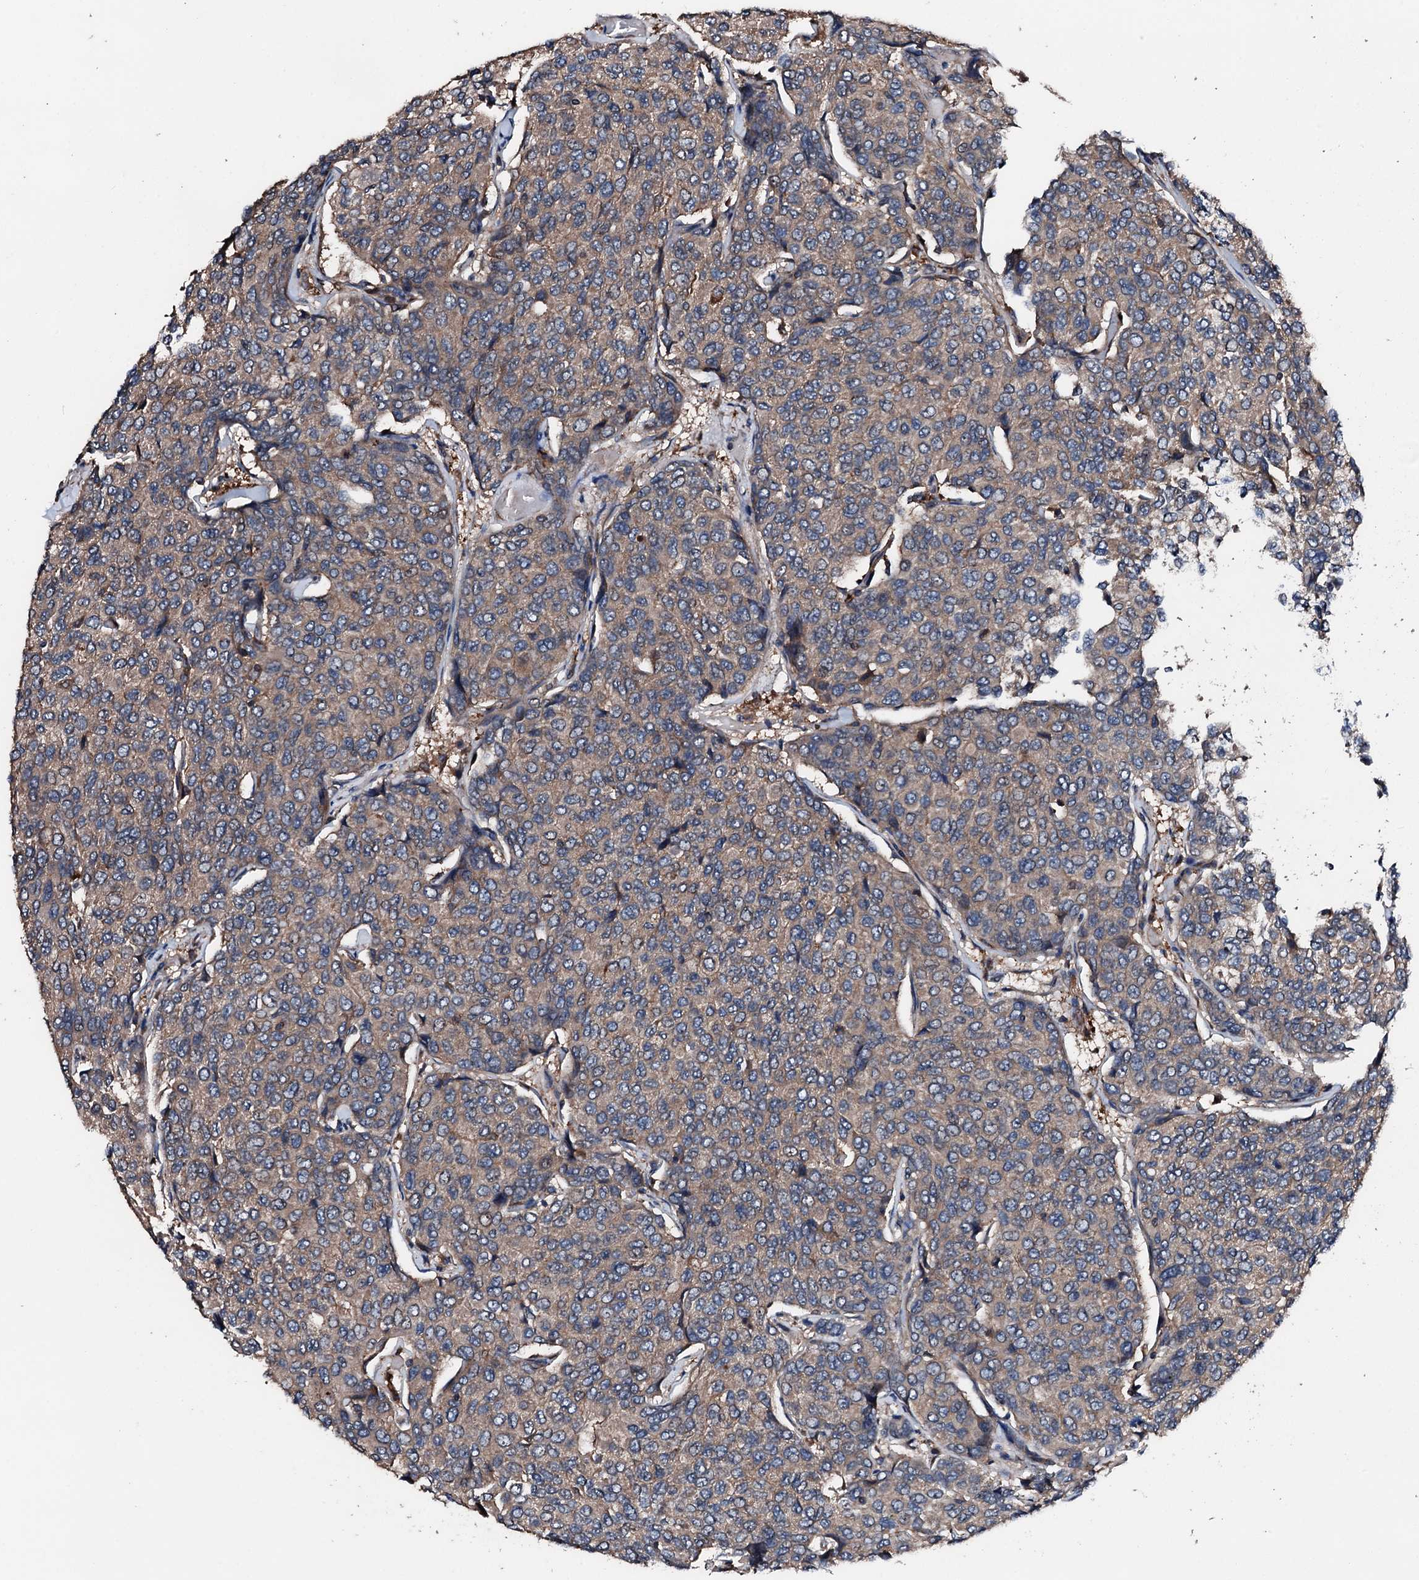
{"staining": {"intensity": "moderate", "quantity": ">75%", "location": "cytoplasmic/membranous"}, "tissue": "breast cancer", "cell_type": "Tumor cells", "image_type": "cancer", "snomed": [{"axis": "morphology", "description": "Duct carcinoma"}, {"axis": "topography", "description": "Breast"}], "caption": "Protein analysis of breast cancer (intraductal carcinoma) tissue shows moderate cytoplasmic/membranous positivity in about >75% of tumor cells.", "gene": "FGD4", "patient": {"sex": "female", "age": 55}}